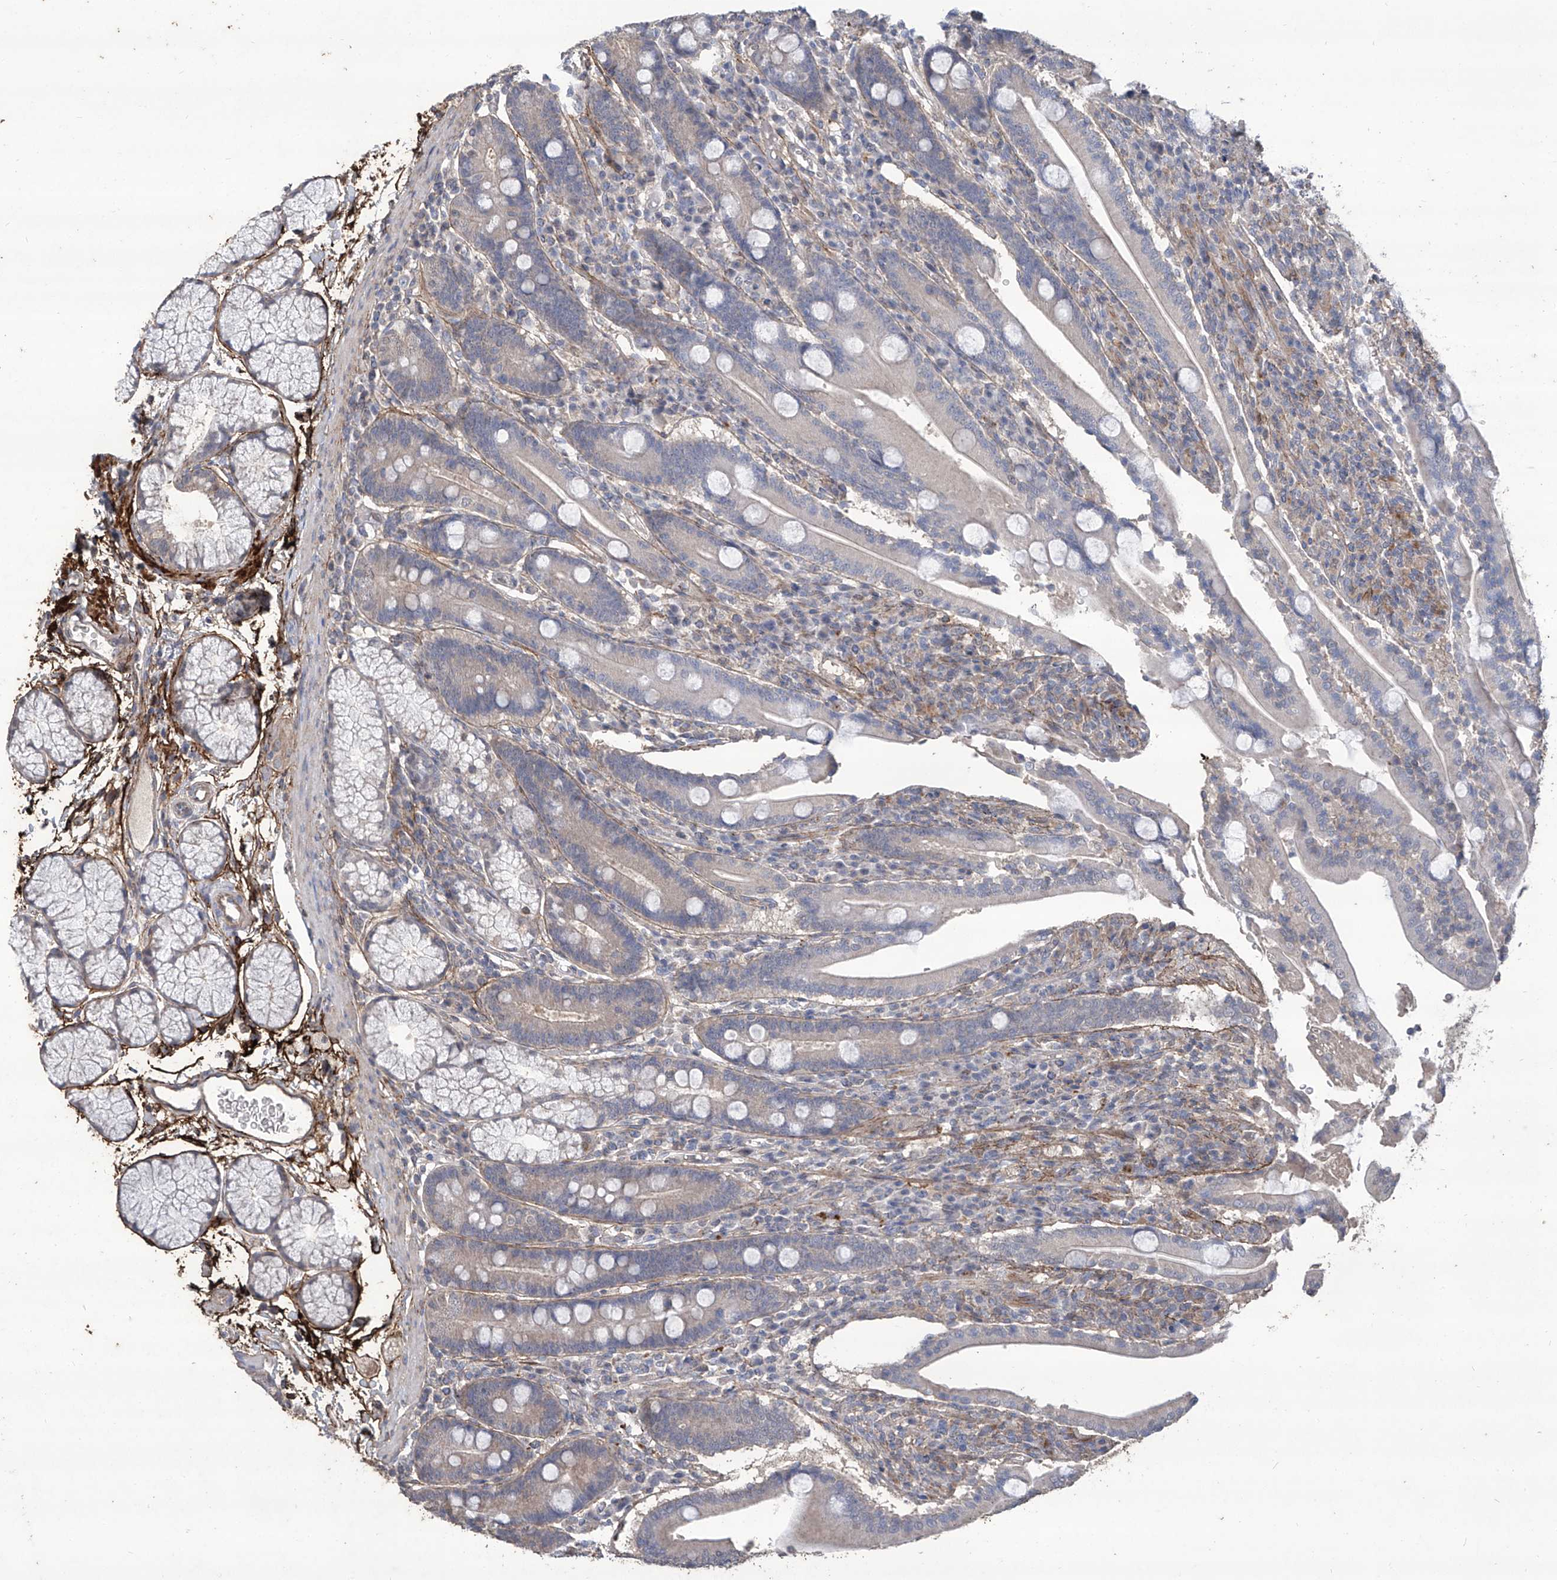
{"staining": {"intensity": "weak", "quantity": "<25%", "location": "cytoplasmic/membranous"}, "tissue": "duodenum", "cell_type": "Glandular cells", "image_type": "normal", "snomed": [{"axis": "morphology", "description": "Normal tissue, NOS"}, {"axis": "topography", "description": "Duodenum"}], "caption": "Glandular cells are negative for protein expression in normal human duodenum. (IHC, brightfield microscopy, high magnification).", "gene": "TXNIP", "patient": {"sex": "male", "age": 35}}